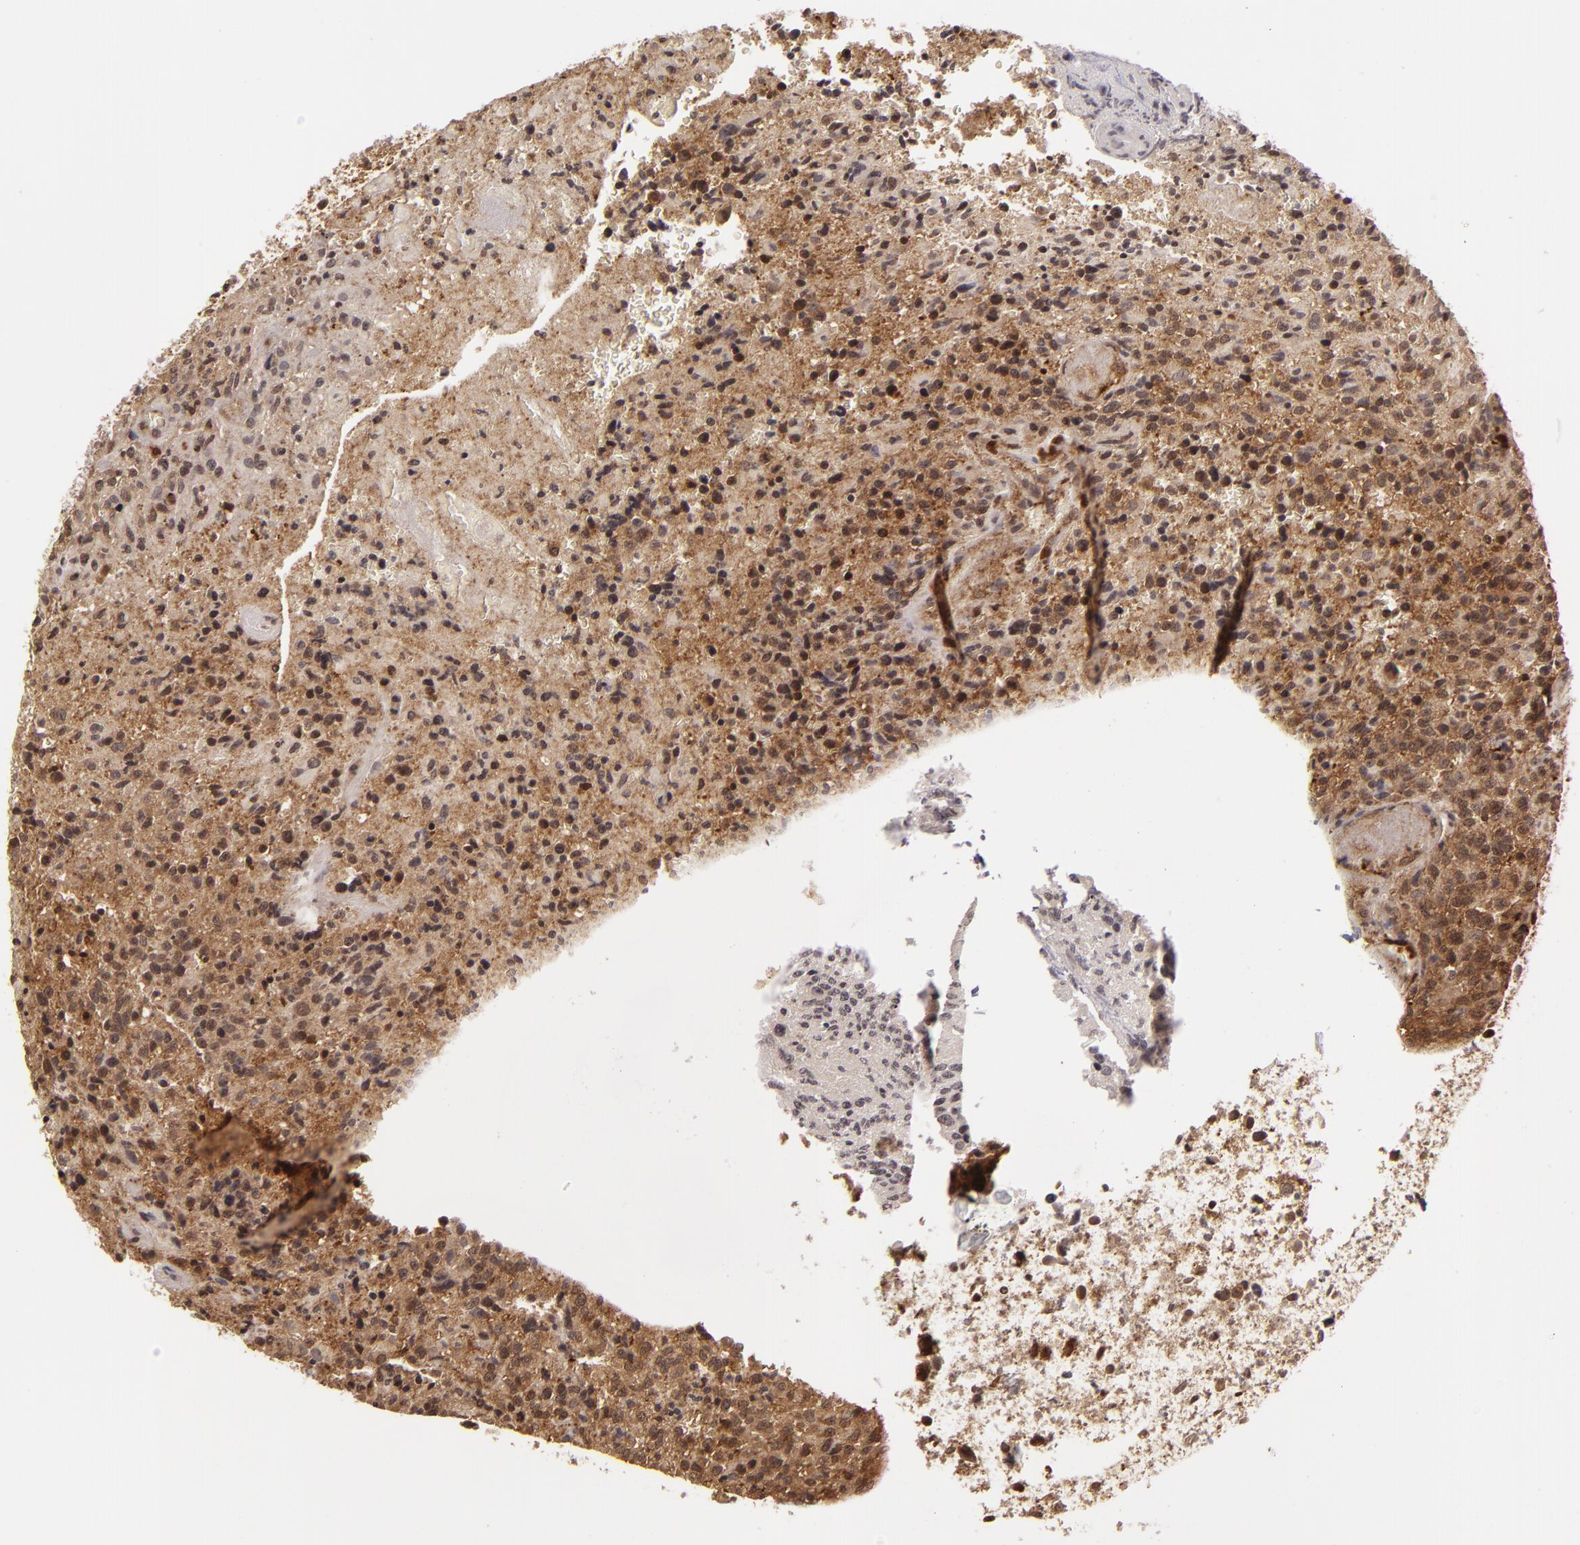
{"staining": {"intensity": "strong", "quantity": ">75%", "location": "cytoplasmic/membranous,nuclear"}, "tissue": "glioma", "cell_type": "Tumor cells", "image_type": "cancer", "snomed": [{"axis": "morphology", "description": "Glioma, malignant, High grade"}, {"axis": "topography", "description": "Brain"}], "caption": "Immunohistochemistry of human glioma exhibits high levels of strong cytoplasmic/membranous and nuclear positivity in approximately >75% of tumor cells.", "gene": "ZBTB33", "patient": {"sex": "male", "age": 36}}